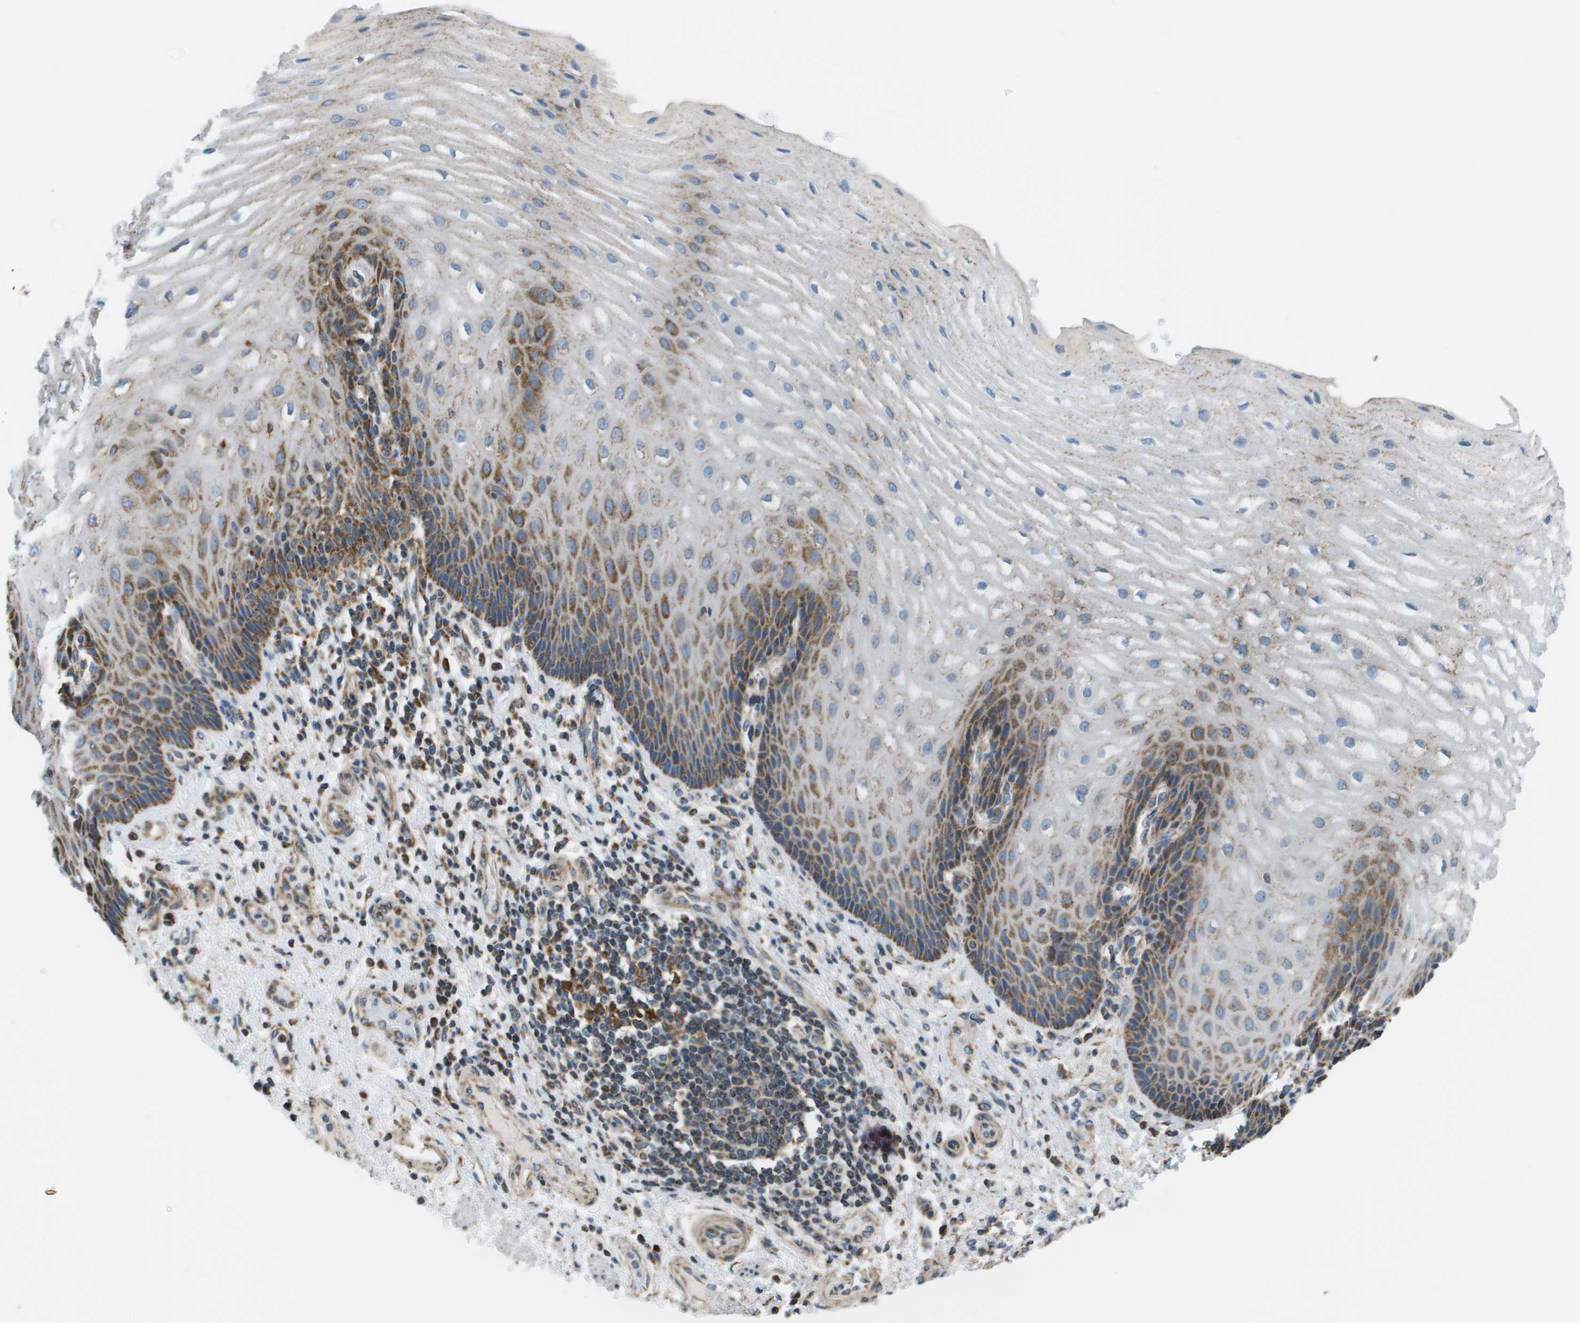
{"staining": {"intensity": "moderate", "quantity": ">75%", "location": "cytoplasmic/membranous"}, "tissue": "esophagus", "cell_type": "Squamous epithelial cells", "image_type": "normal", "snomed": [{"axis": "morphology", "description": "Normal tissue, NOS"}, {"axis": "topography", "description": "Esophagus"}], "caption": "Esophagus stained with DAB IHC reveals medium levels of moderate cytoplasmic/membranous expression in approximately >75% of squamous epithelial cells. The staining was performed using DAB to visualize the protein expression in brown, while the nuclei were stained in blue with hematoxylin (Magnification: 20x).", "gene": "TAOK3", "patient": {"sex": "male", "age": 54}}